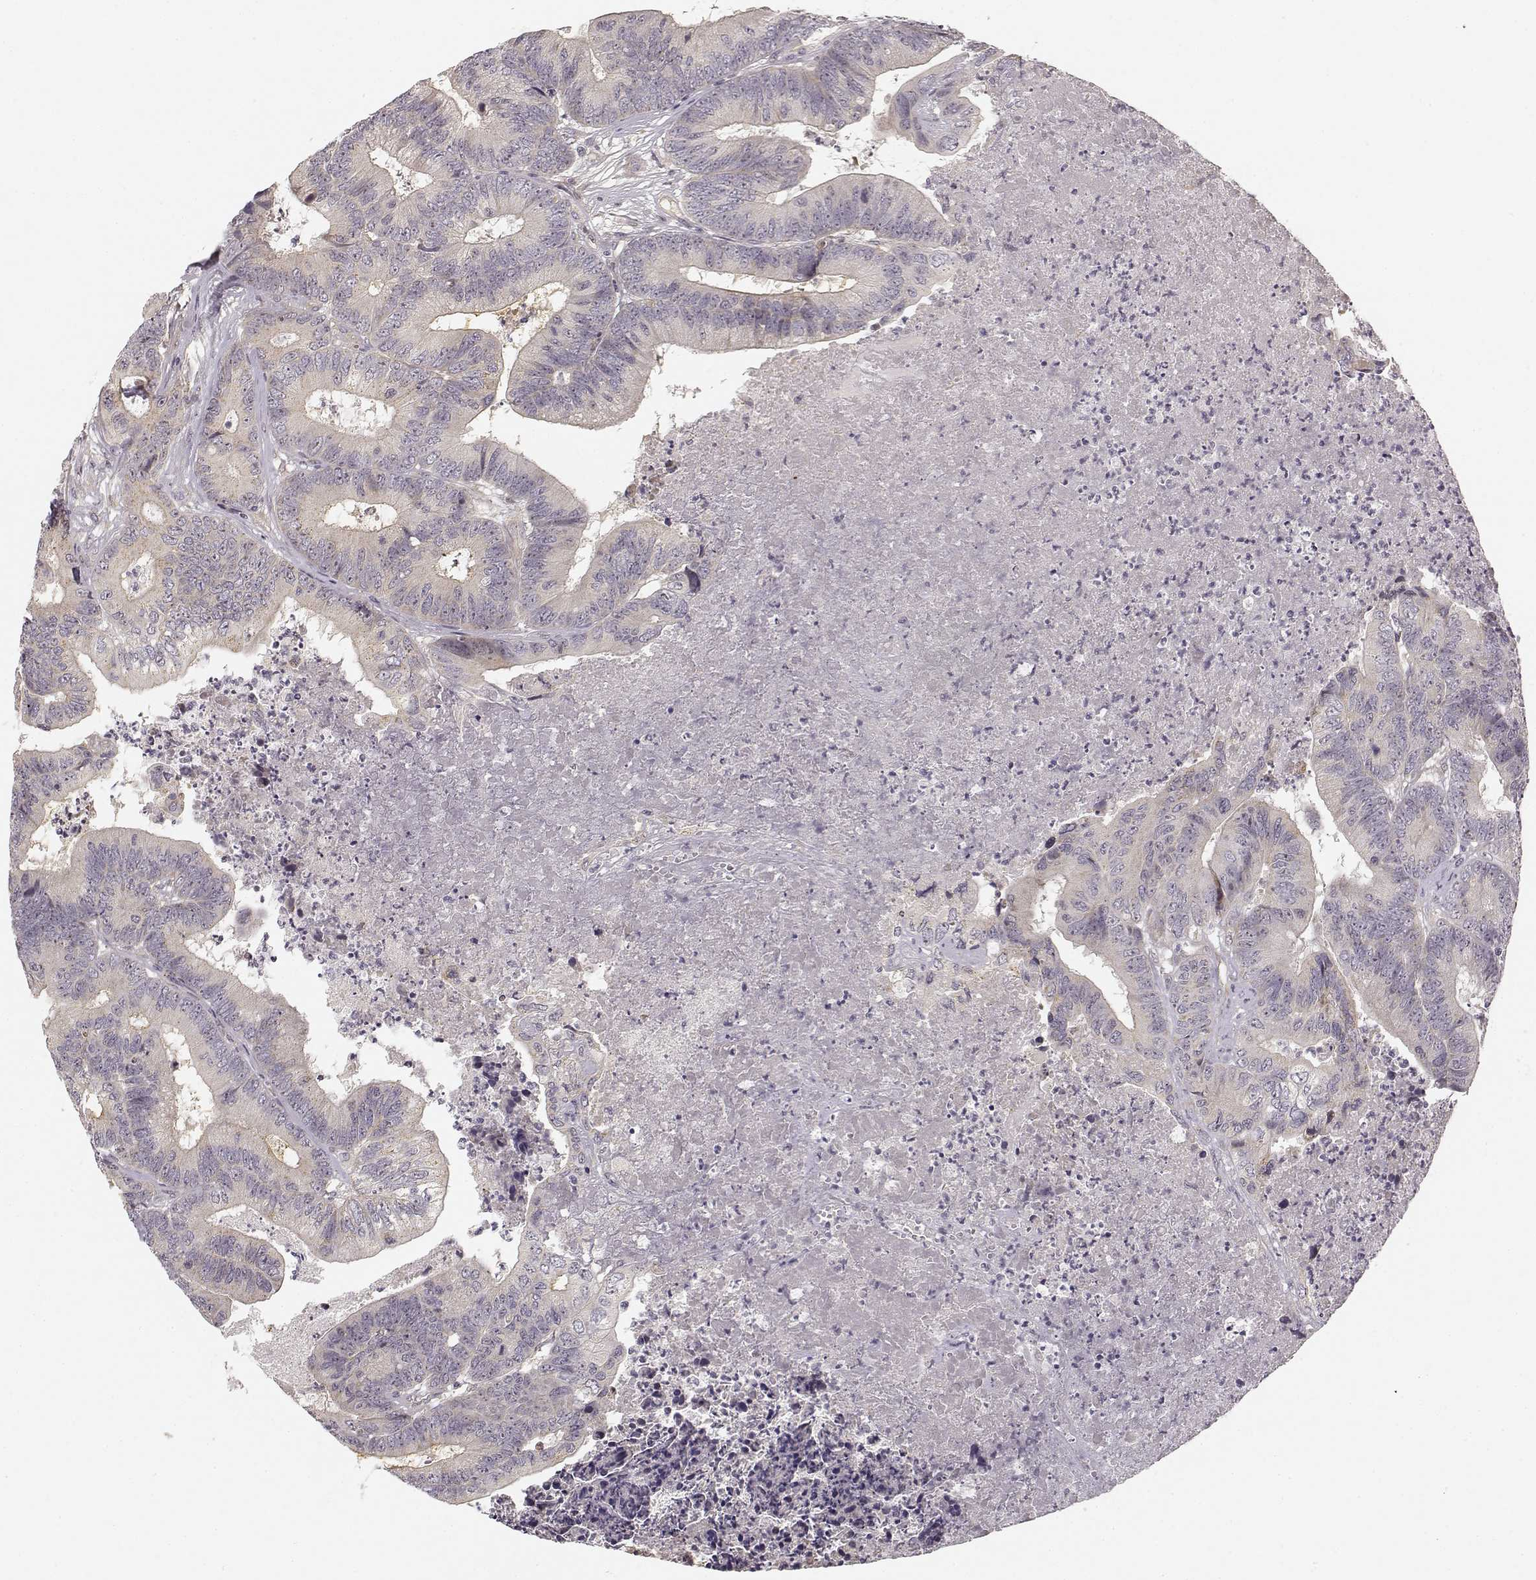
{"staining": {"intensity": "negative", "quantity": "none", "location": "none"}, "tissue": "colorectal cancer", "cell_type": "Tumor cells", "image_type": "cancer", "snomed": [{"axis": "morphology", "description": "Adenocarcinoma, NOS"}, {"axis": "topography", "description": "Colon"}], "caption": "There is no significant expression in tumor cells of colorectal adenocarcinoma.", "gene": "MED12L", "patient": {"sex": "male", "age": 84}}